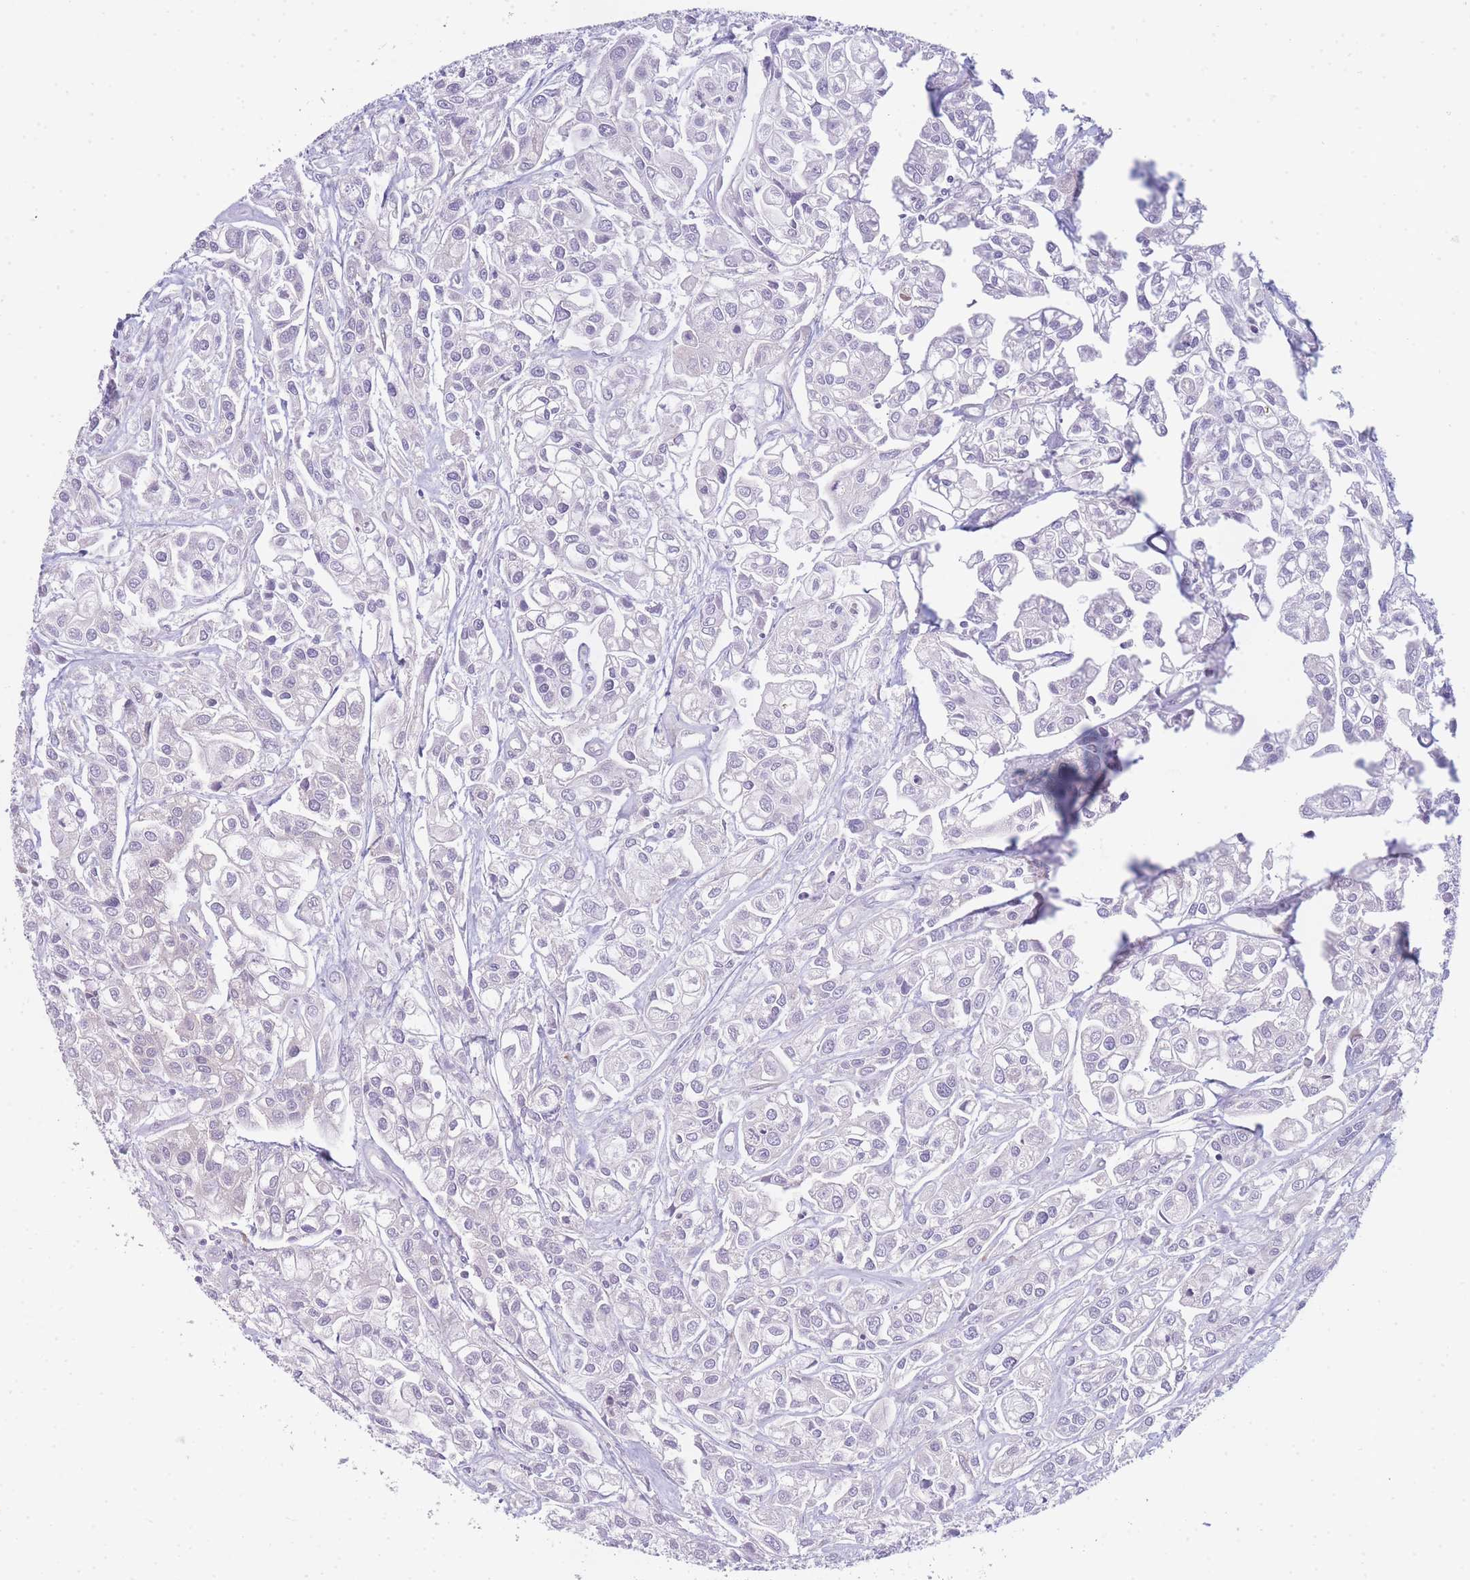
{"staining": {"intensity": "negative", "quantity": "none", "location": "none"}, "tissue": "urothelial cancer", "cell_type": "Tumor cells", "image_type": "cancer", "snomed": [{"axis": "morphology", "description": "Urothelial carcinoma, High grade"}, {"axis": "topography", "description": "Urinary bladder"}], "caption": "This is an IHC photomicrograph of high-grade urothelial carcinoma. There is no staining in tumor cells.", "gene": "OR5L2", "patient": {"sex": "male", "age": 67}}